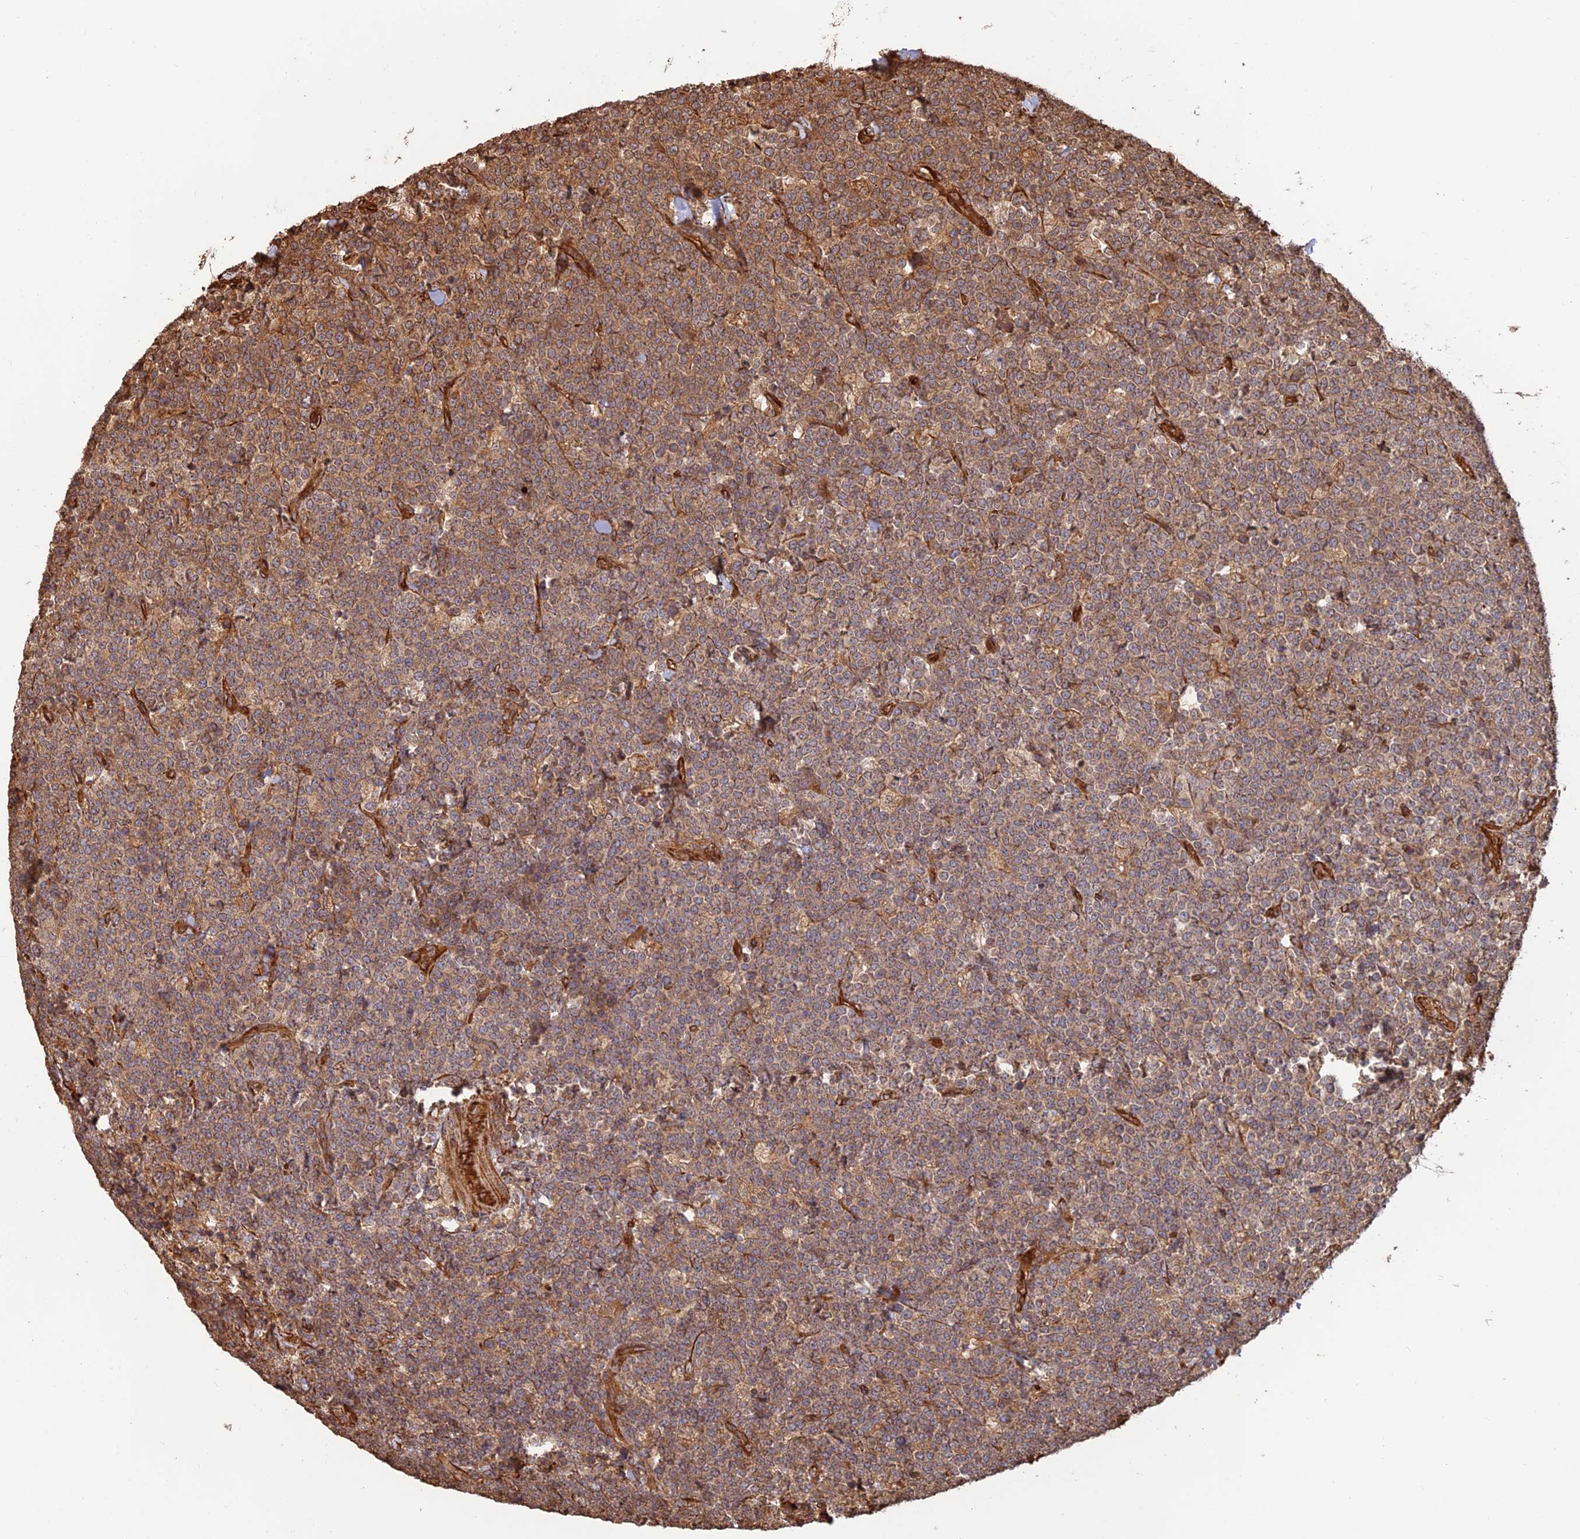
{"staining": {"intensity": "moderate", "quantity": ">75%", "location": "cytoplasmic/membranous"}, "tissue": "lymphoma", "cell_type": "Tumor cells", "image_type": "cancer", "snomed": [{"axis": "morphology", "description": "Malignant lymphoma, non-Hodgkin's type, High grade"}, {"axis": "topography", "description": "Small intestine"}], "caption": "Tumor cells reveal medium levels of moderate cytoplasmic/membranous staining in about >75% of cells in human lymphoma.", "gene": "CREBL2", "patient": {"sex": "male", "age": 8}}